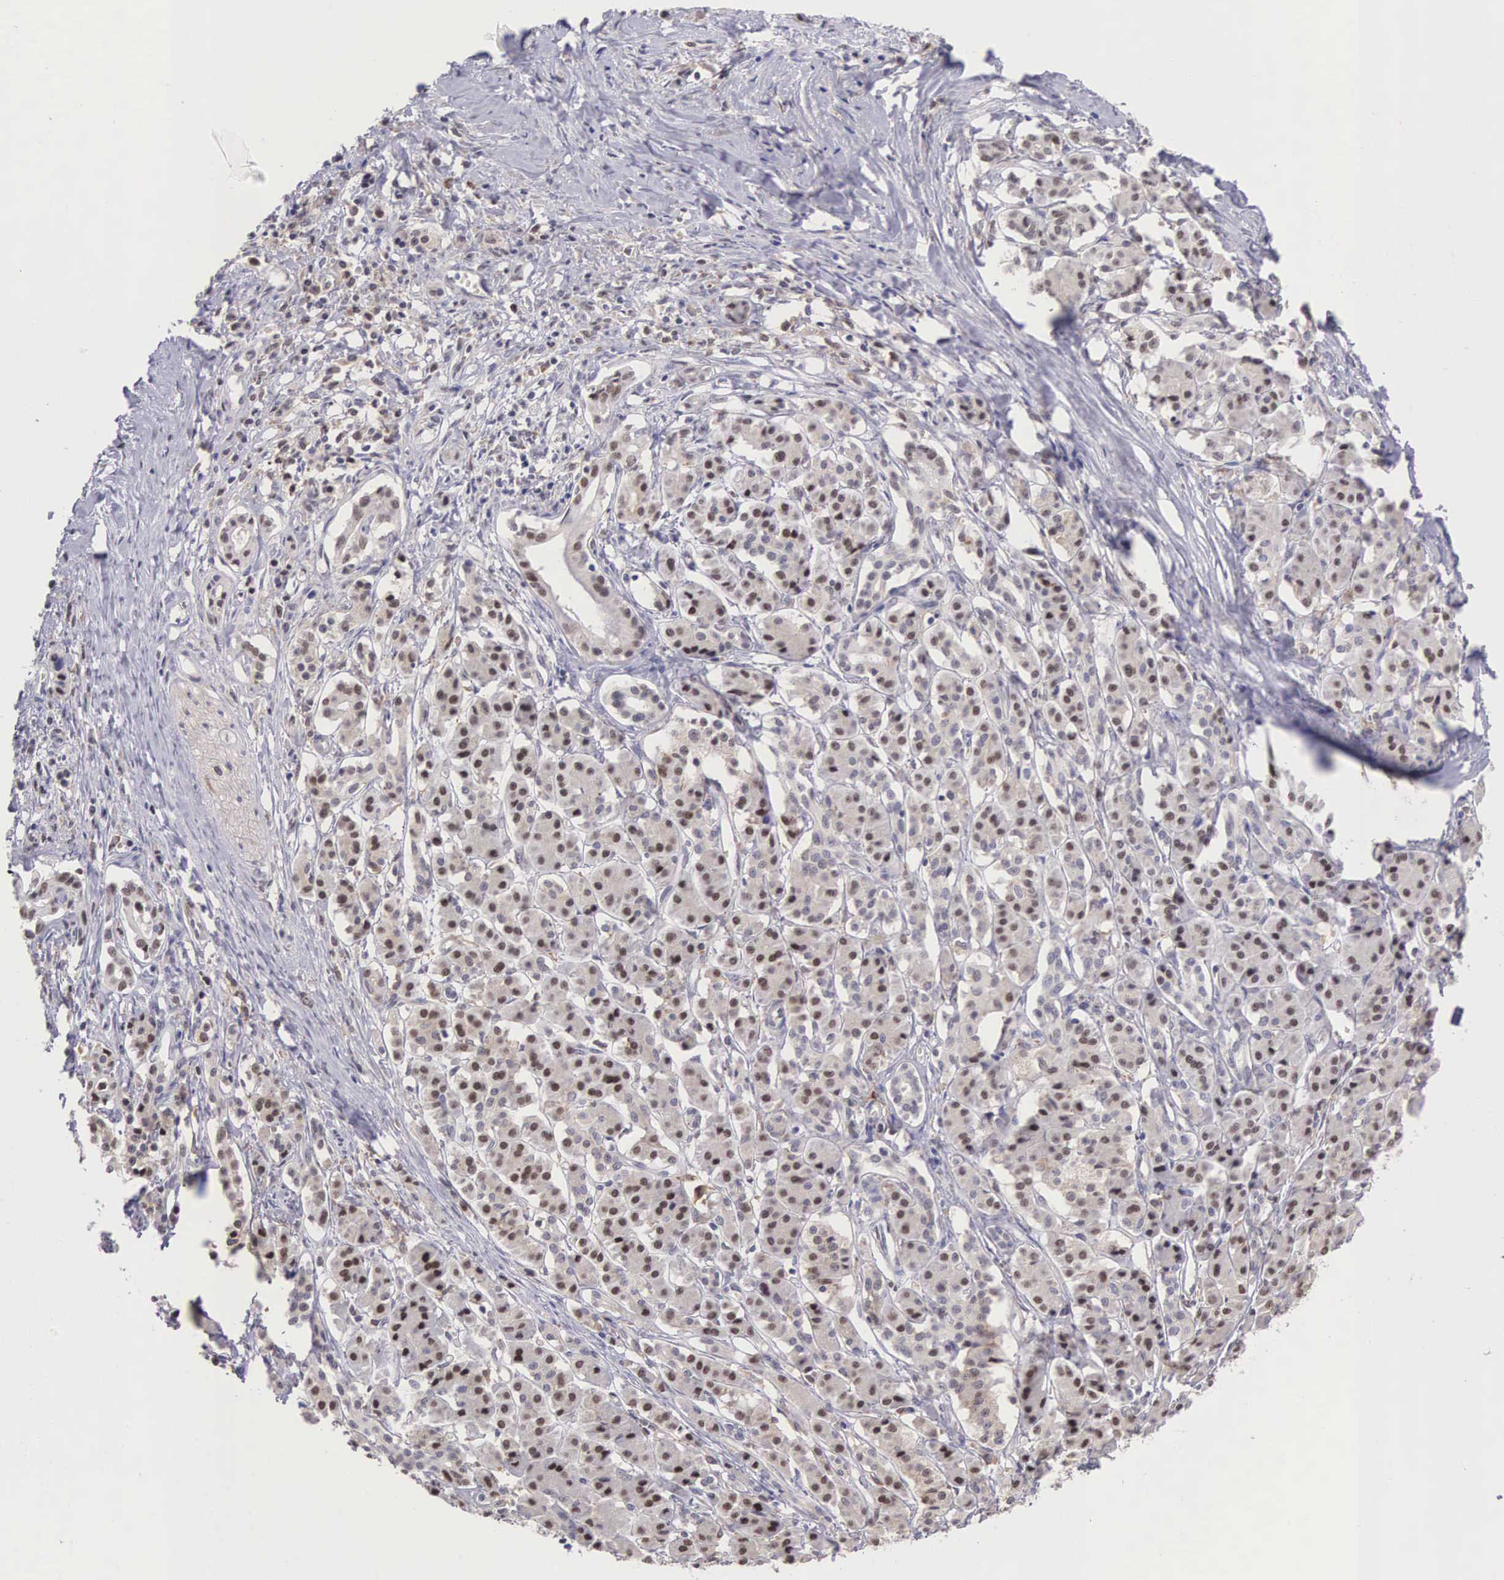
{"staining": {"intensity": "moderate", "quantity": "25%-75%", "location": "nuclear"}, "tissue": "pancreatic cancer", "cell_type": "Tumor cells", "image_type": "cancer", "snomed": [{"axis": "morphology", "description": "Adenocarcinoma, NOS"}, {"axis": "topography", "description": "Pancreas"}], "caption": "Human pancreatic cancer stained with a protein marker exhibits moderate staining in tumor cells.", "gene": "GRK3", "patient": {"sex": "male", "age": 59}}